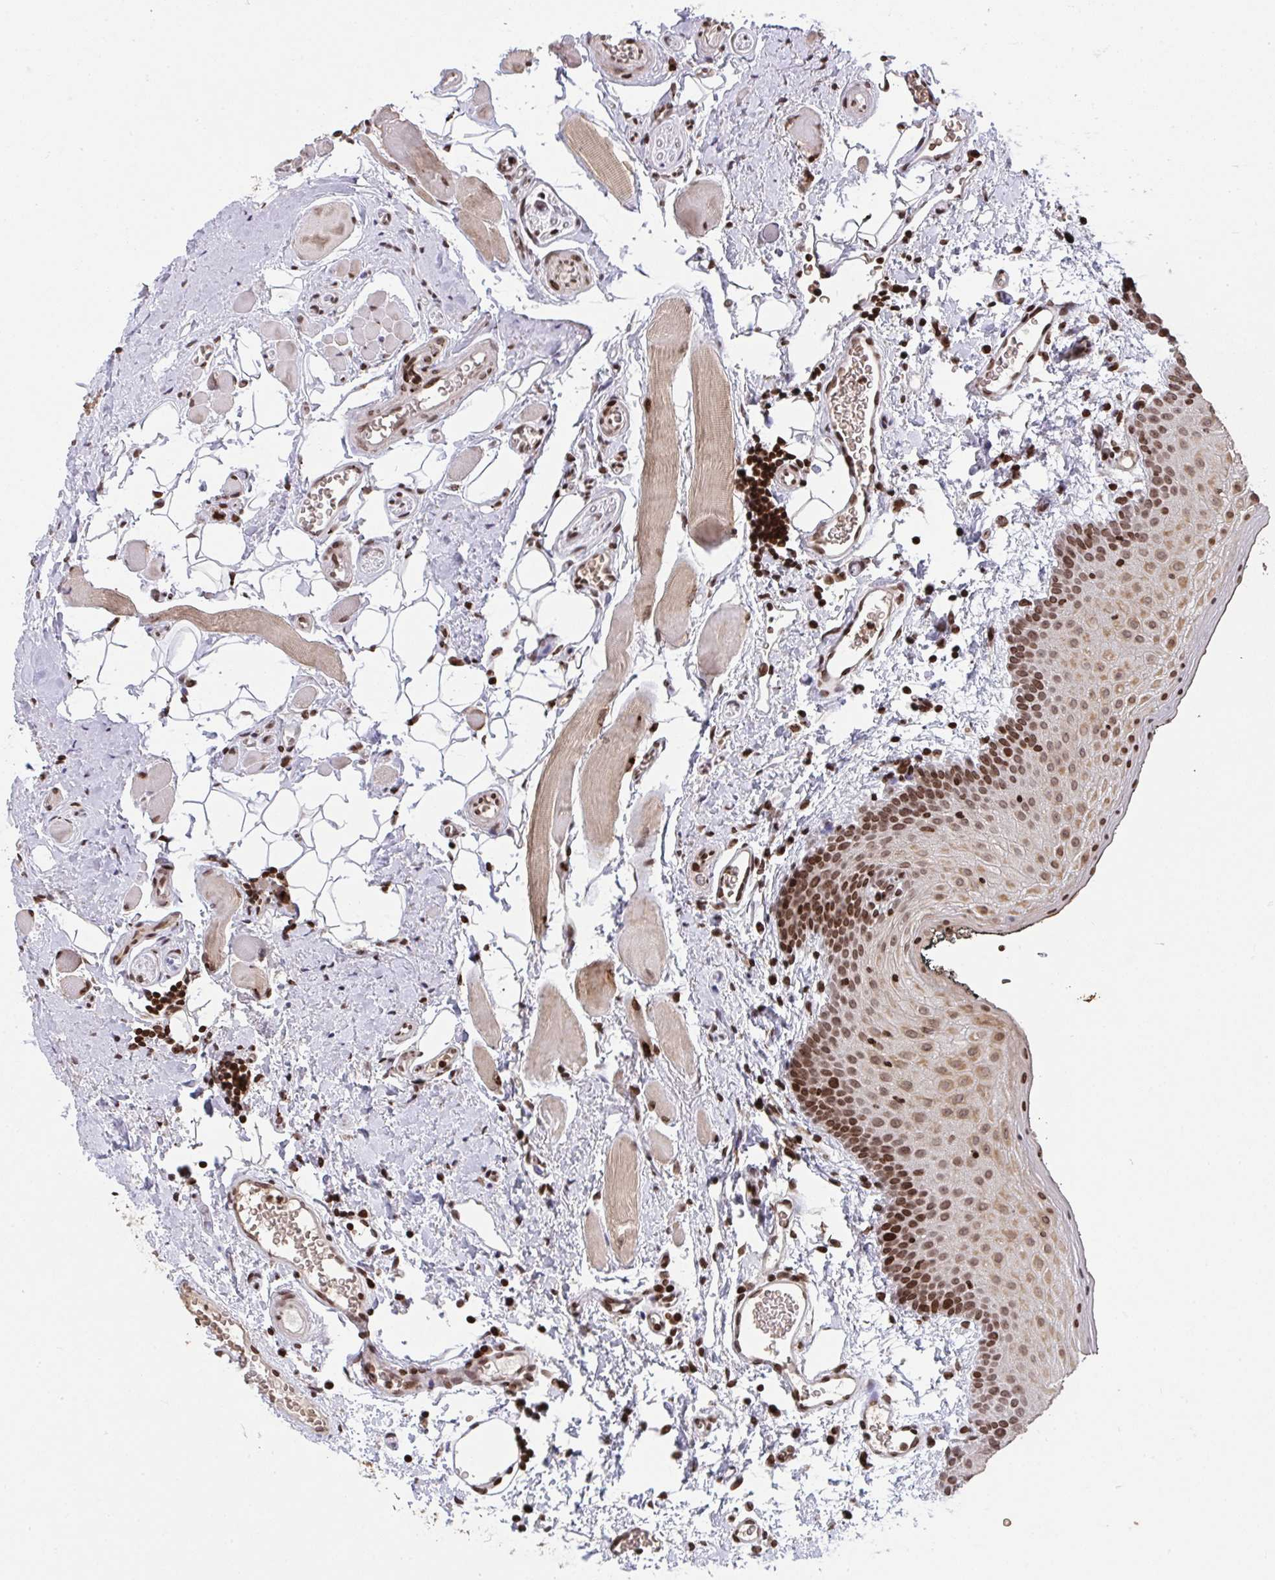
{"staining": {"intensity": "moderate", "quantity": ">75%", "location": "nuclear"}, "tissue": "oral mucosa", "cell_type": "Squamous epithelial cells", "image_type": "normal", "snomed": [{"axis": "morphology", "description": "Normal tissue, NOS"}, {"axis": "morphology", "description": "Squamous cell carcinoma, NOS"}, {"axis": "topography", "description": "Oral tissue"}, {"axis": "topography", "description": "Head-Neck"}], "caption": "Human oral mucosa stained with a brown dye demonstrates moderate nuclear positive staining in approximately >75% of squamous epithelial cells.", "gene": "NIP7", "patient": {"sex": "male", "age": 58}}